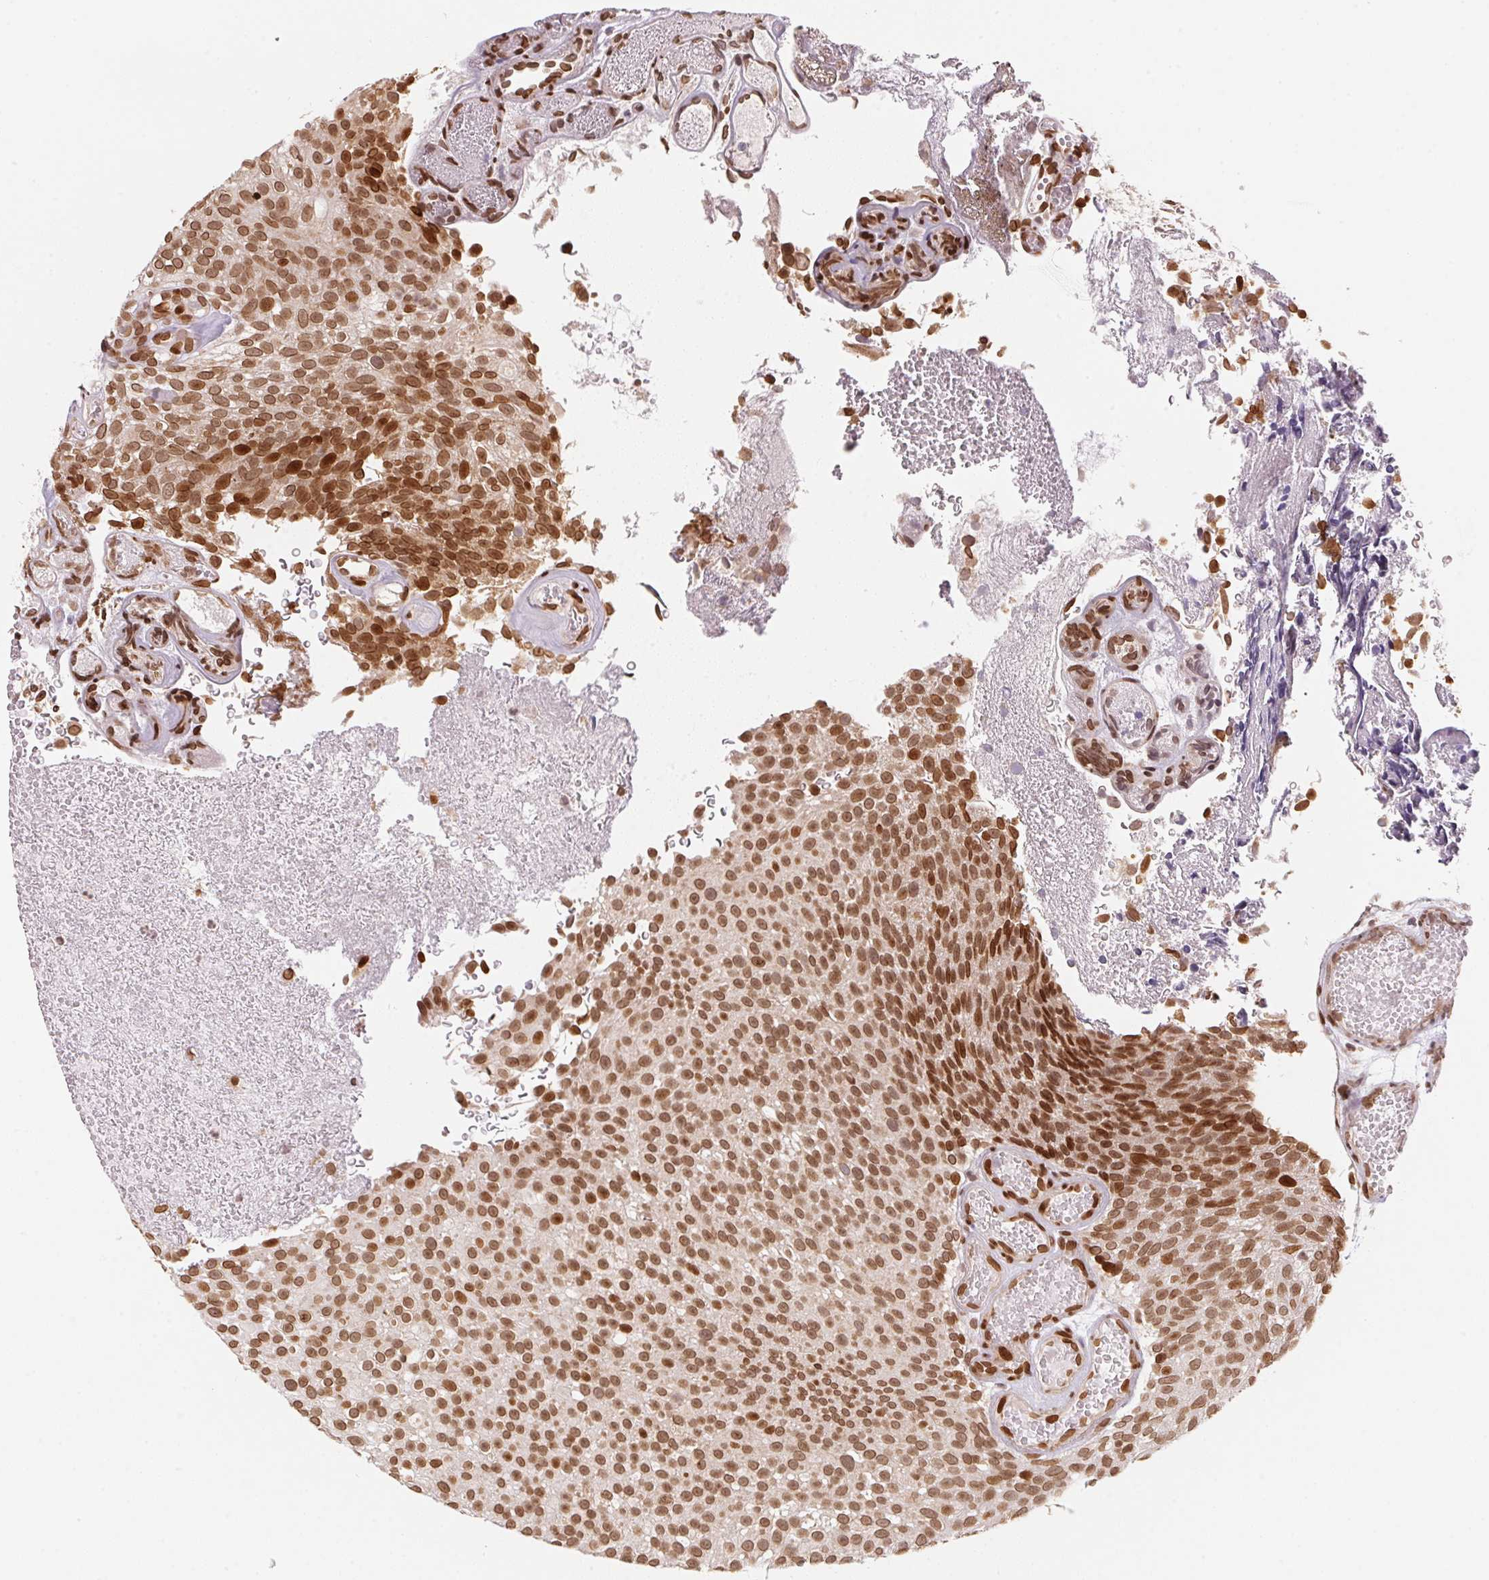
{"staining": {"intensity": "moderate", "quantity": ">75%", "location": "nuclear"}, "tissue": "urothelial cancer", "cell_type": "Tumor cells", "image_type": "cancer", "snomed": [{"axis": "morphology", "description": "Urothelial carcinoma, Low grade"}, {"axis": "topography", "description": "Urinary bladder"}], "caption": "Protein expression analysis of urothelial carcinoma (low-grade) demonstrates moderate nuclear expression in approximately >75% of tumor cells.", "gene": "SAP30BP", "patient": {"sex": "male", "age": 78}}